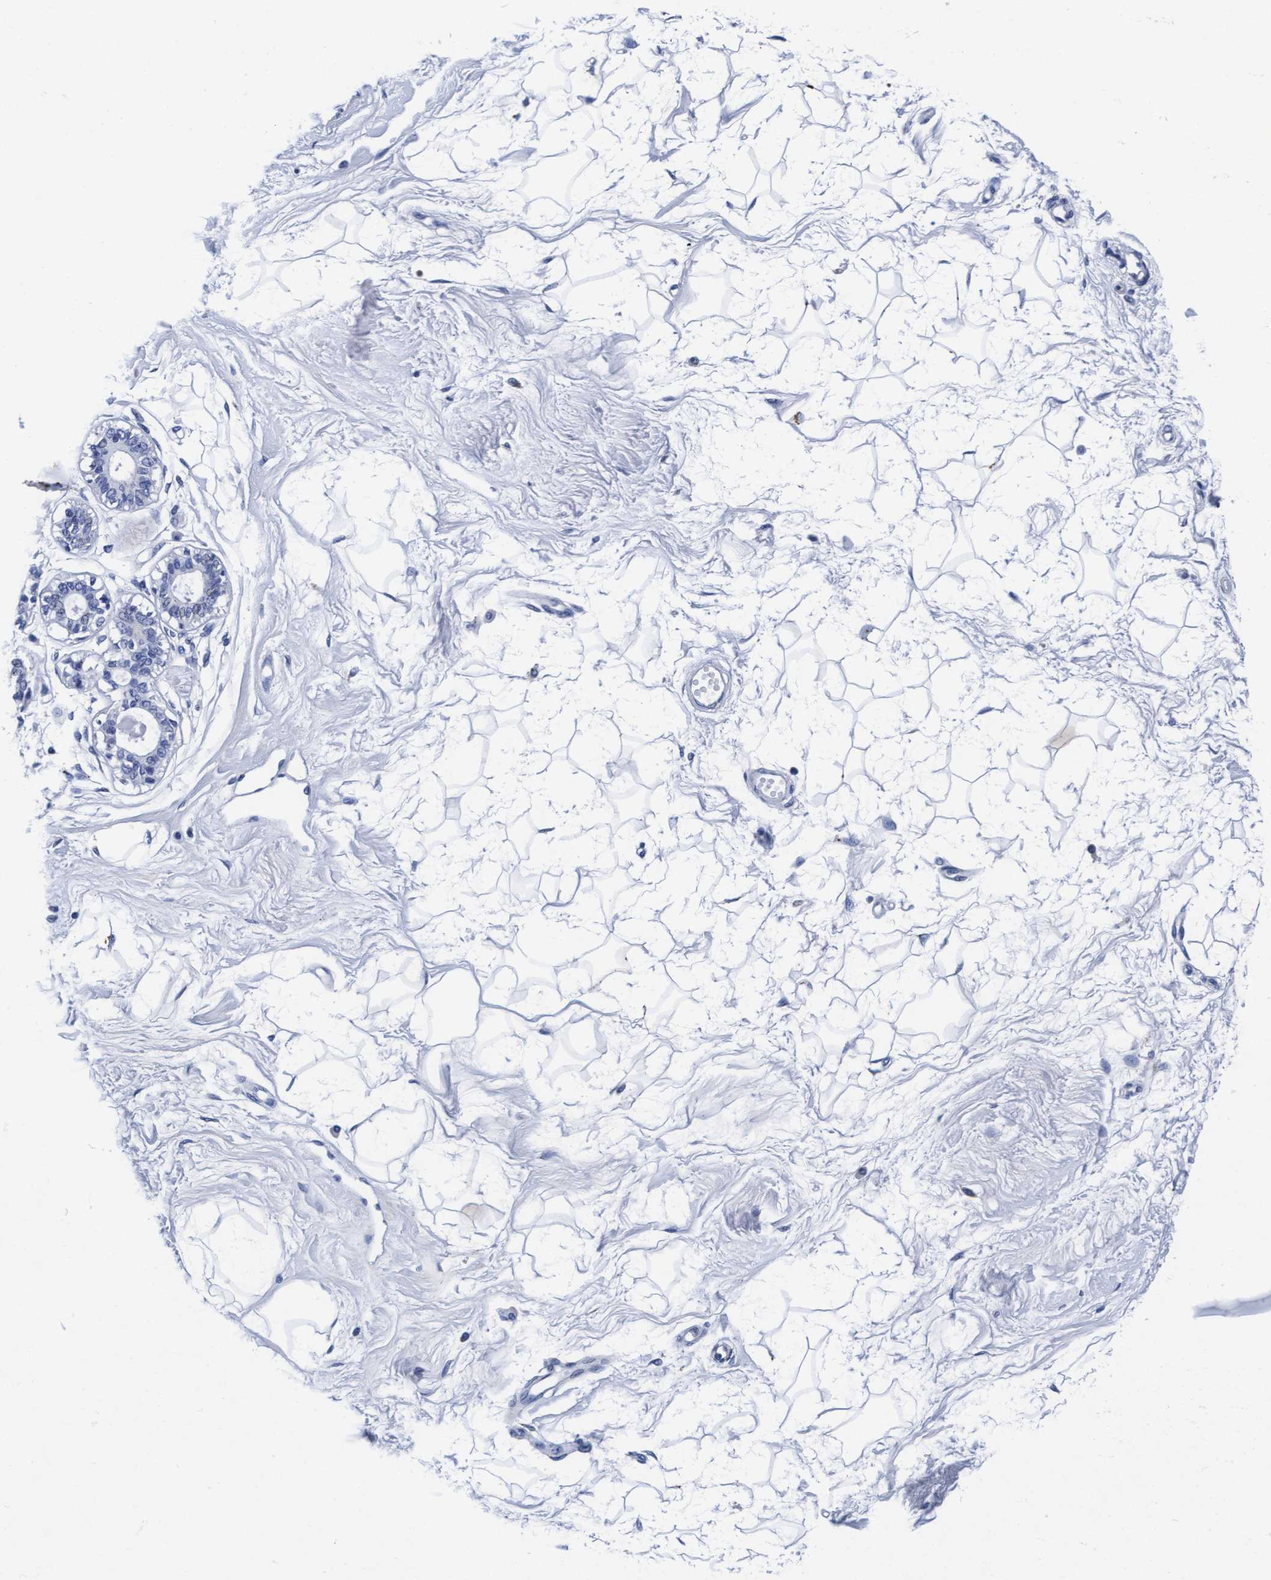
{"staining": {"intensity": "negative", "quantity": "none", "location": "none"}, "tissue": "breast", "cell_type": "Adipocytes", "image_type": "normal", "snomed": [{"axis": "morphology", "description": "Normal tissue, NOS"}, {"axis": "topography", "description": "Breast"}], "caption": "Immunohistochemistry (IHC) histopathology image of normal breast: human breast stained with DAB (3,3'-diaminobenzidine) demonstrates no significant protein positivity in adipocytes.", "gene": "ARSG", "patient": {"sex": "female", "age": 45}}